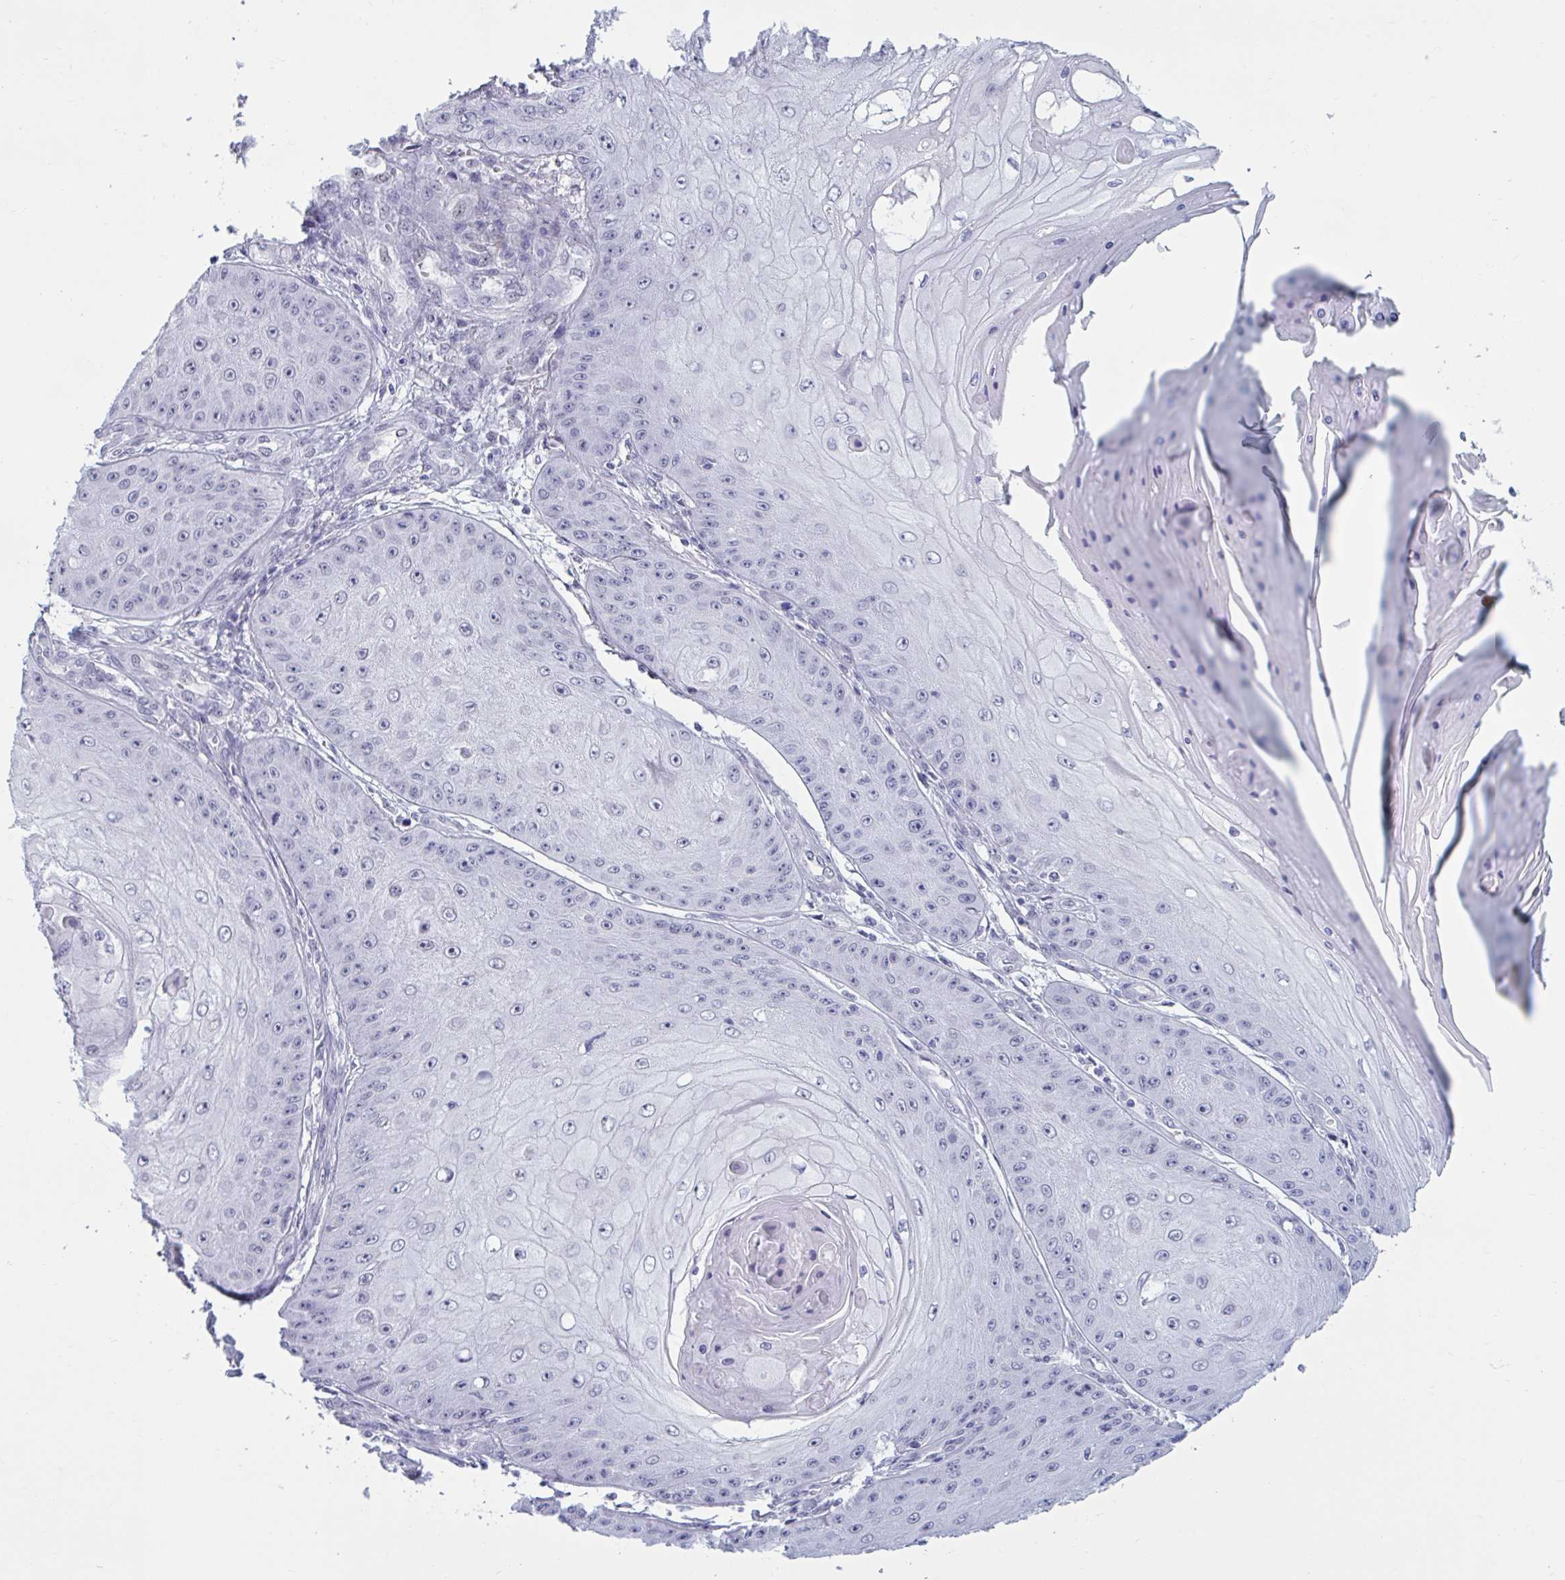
{"staining": {"intensity": "negative", "quantity": "none", "location": "none"}, "tissue": "skin cancer", "cell_type": "Tumor cells", "image_type": "cancer", "snomed": [{"axis": "morphology", "description": "Squamous cell carcinoma, NOS"}, {"axis": "topography", "description": "Skin"}], "caption": "Tumor cells show no significant expression in squamous cell carcinoma (skin).", "gene": "MSMB", "patient": {"sex": "male", "age": 70}}